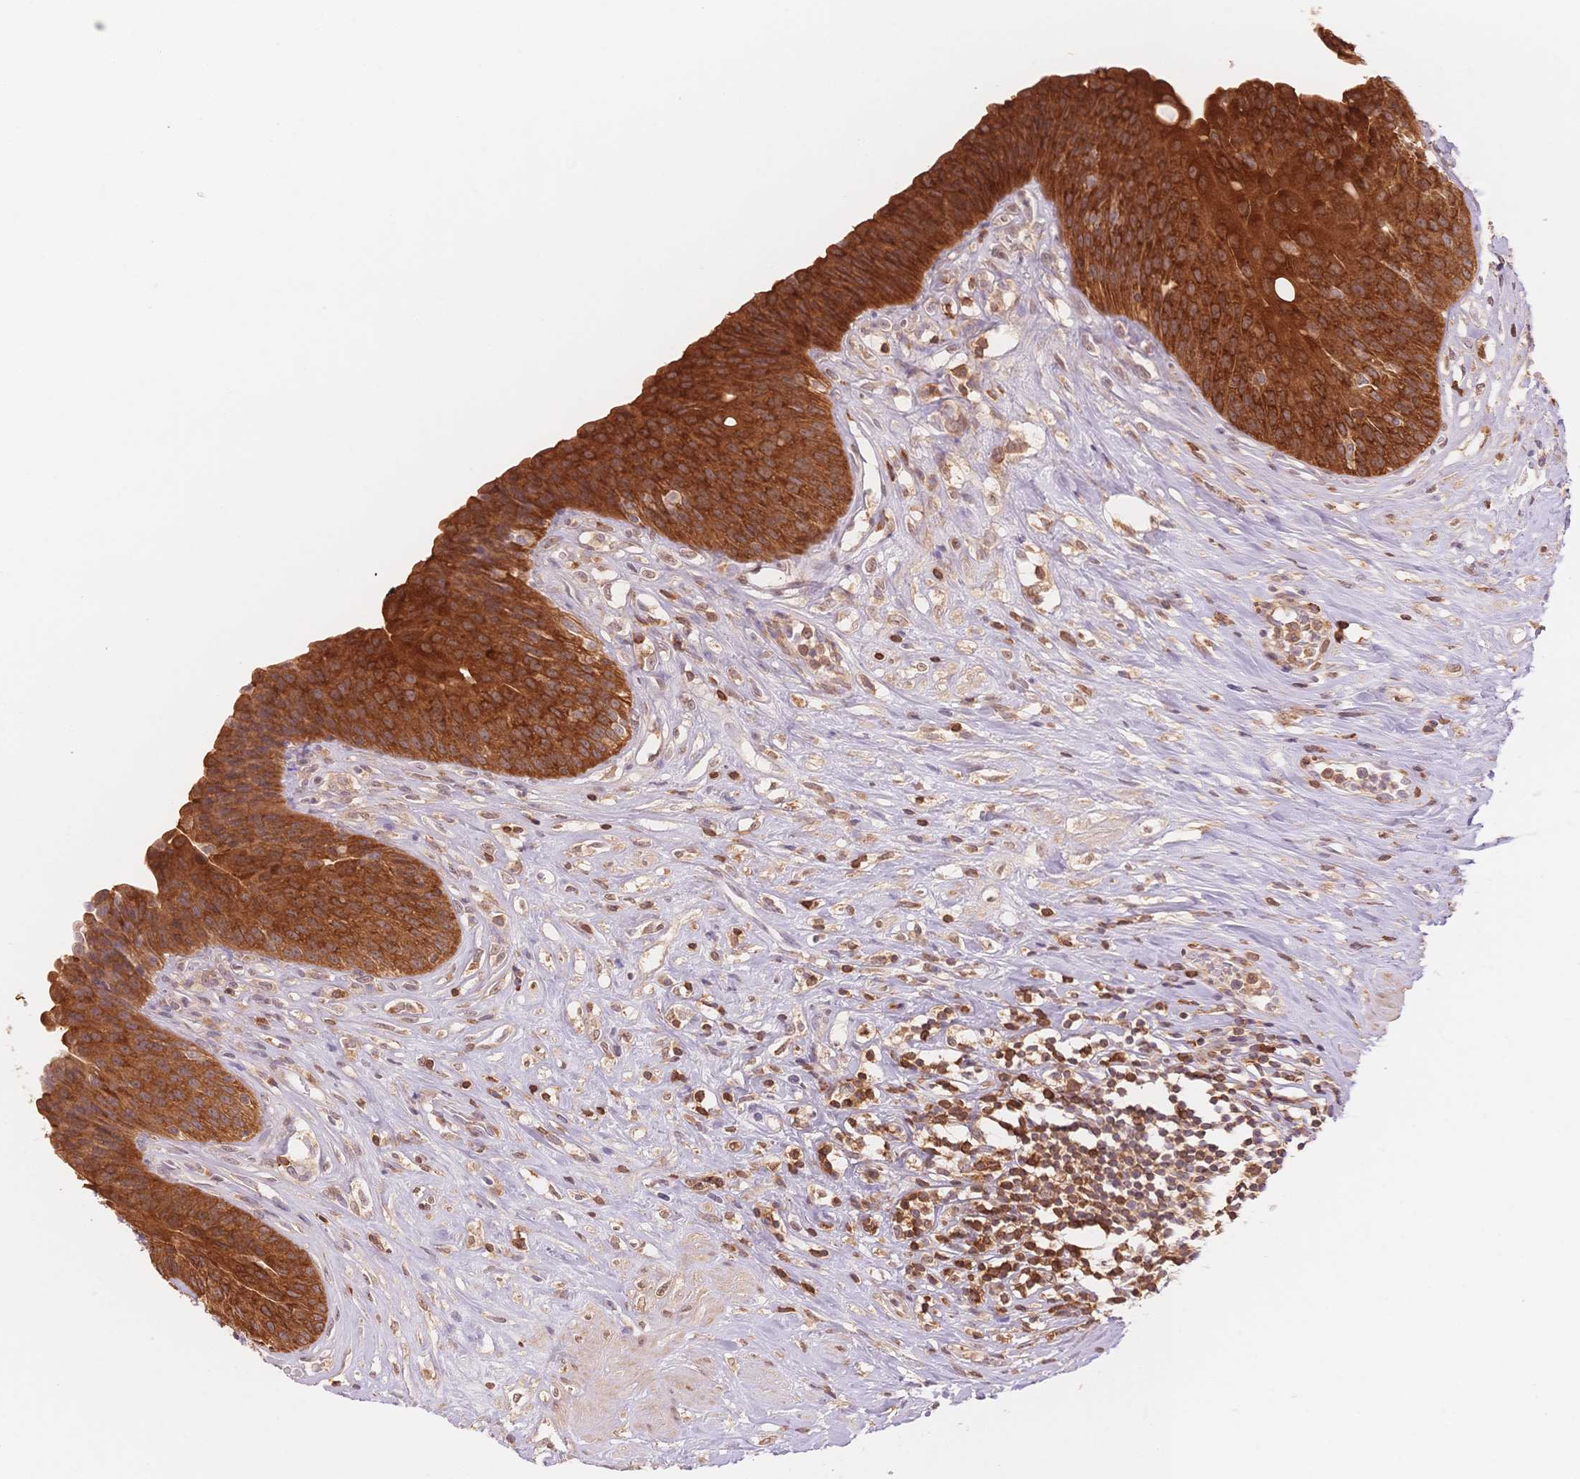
{"staining": {"intensity": "strong", "quantity": ">75%", "location": "cytoplasmic/membranous"}, "tissue": "urinary bladder", "cell_type": "Urothelial cells", "image_type": "normal", "snomed": [{"axis": "morphology", "description": "Normal tissue, NOS"}, {"axis": "topography", "description": "Urinary bladder"}], "caption": "This histopathology image exhibits immunohistochemistry (IHC) staining of unremarkable human urinary bladder, with high strong cytoplasmic/membranous positivity in about >75% of urothelial cells.", "gene": "STK39", "patient": {"sex": "female", "age": 56}}